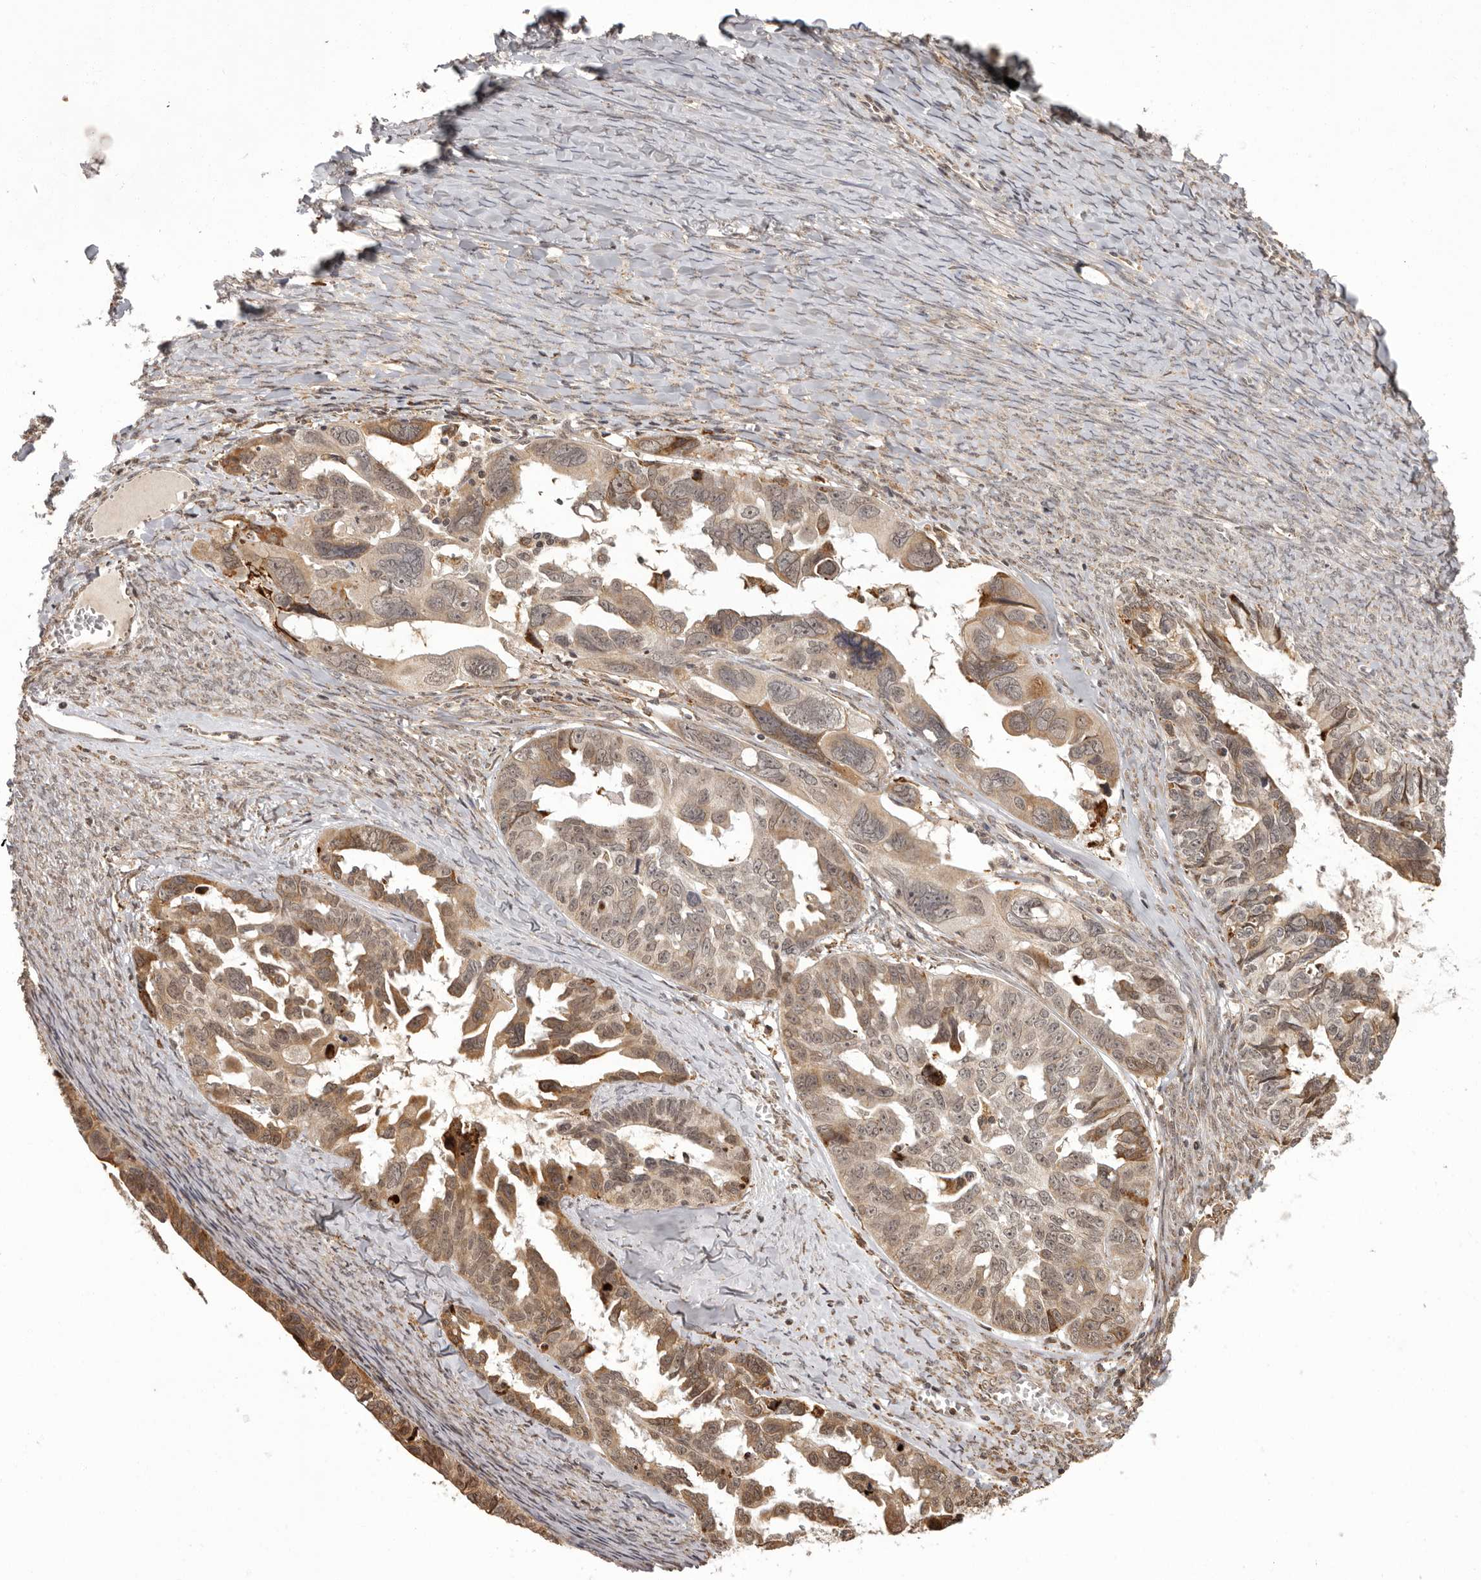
{"staining": {"intensity": "moderate", "quantity": "25%-75%", "location": "cytoplasmic/membranous,nuclear"}, "tissue": "ovarian cancer", "cell_type": "Tumor cells", "image_type": "cancer", "snomed": [{"axis": "morphology", "description": "Cystadenocarcinoma, serous, NOS"}, {"axis": "topography", "description": "Ovary"}], "caption": "This micrograph shows IHC staining of serous cystadenocarcinoma (ovarian), with medium moderate cytoplasmic/membranous and nuclear staining in about 25%-75% of tumor cells.", "gene": "IL32", "patient": {"sex": "female", "age": 79}}